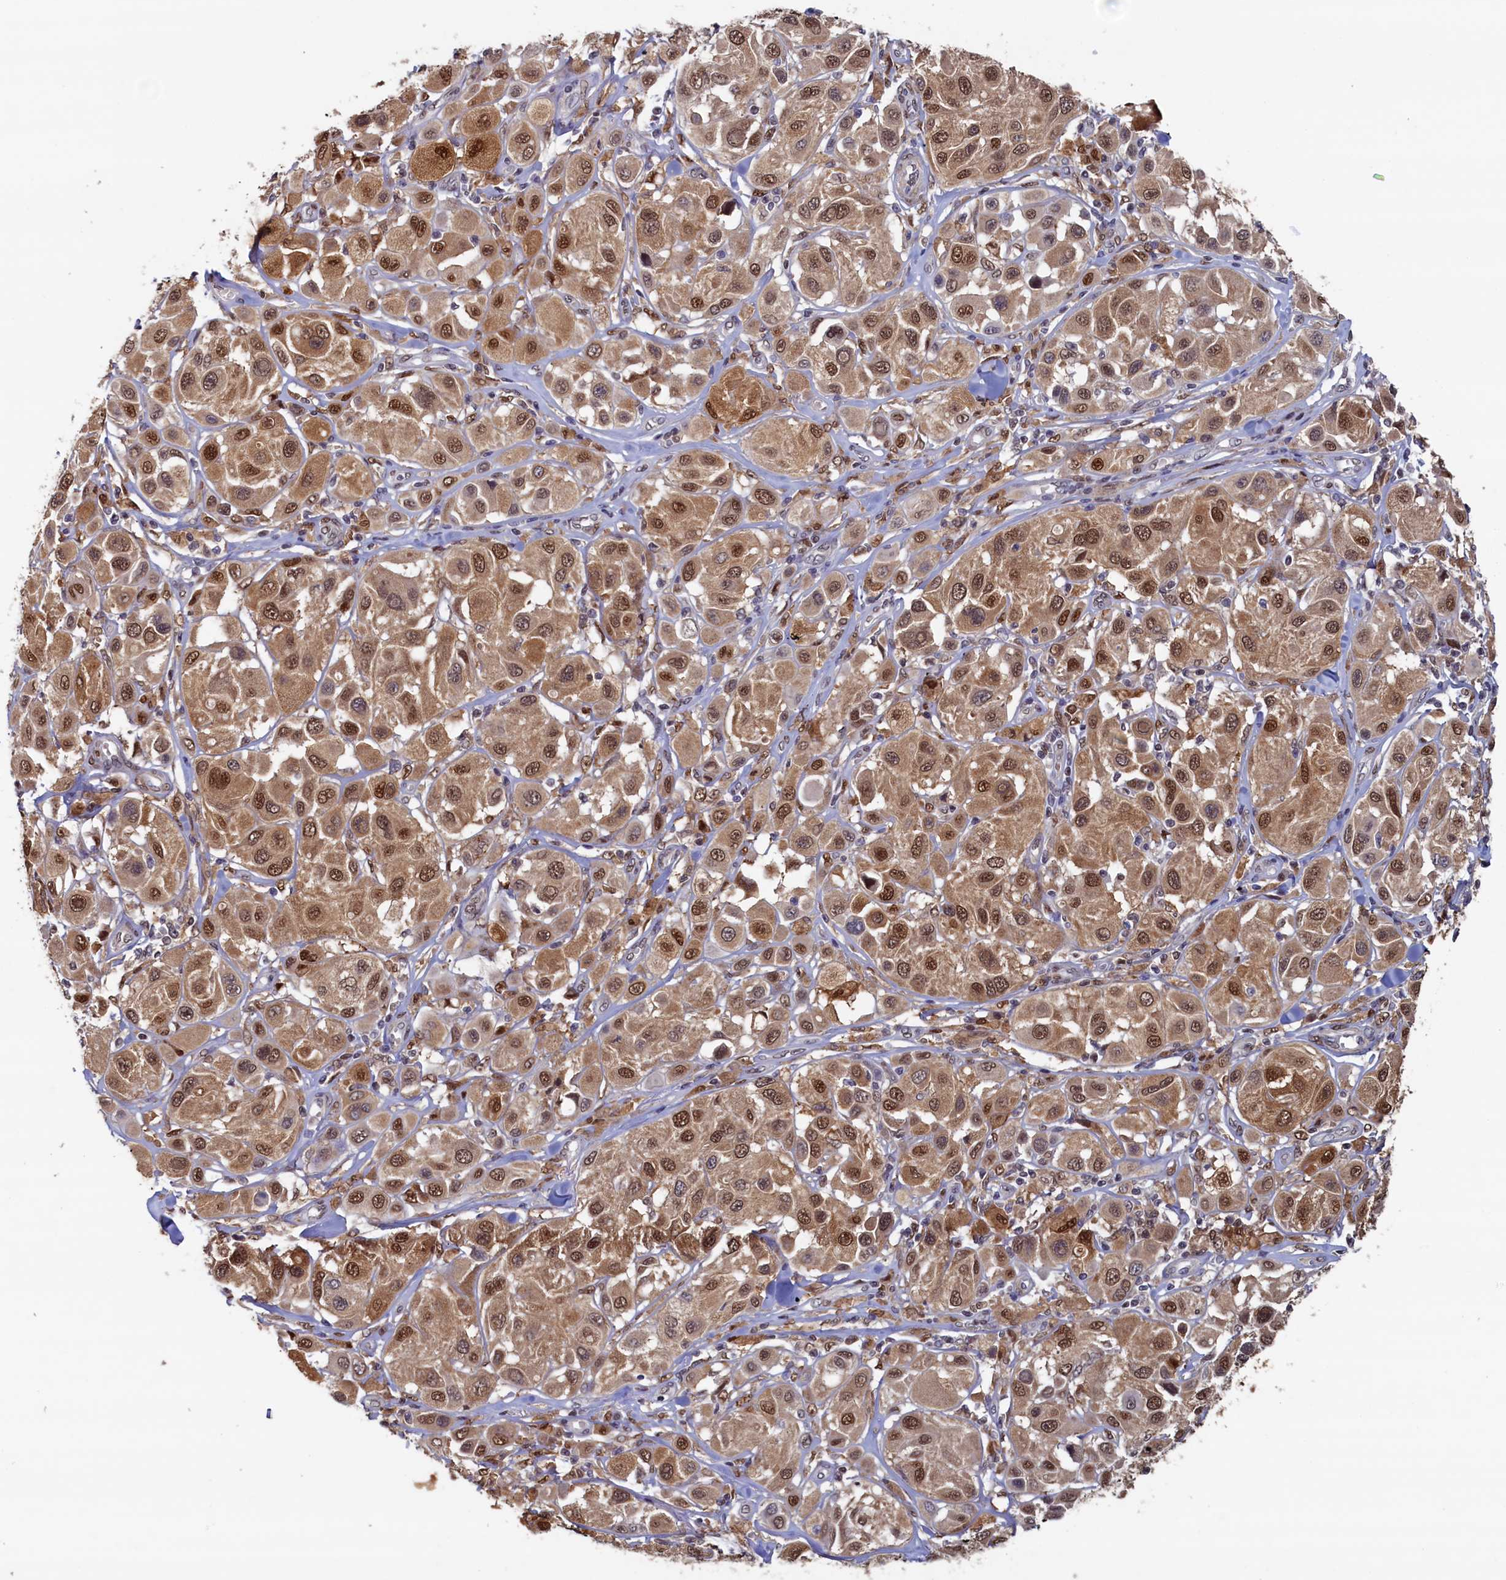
{"staining": {"intensity": "moderate", "quantity": ">75%", "location": "cytoplasmic/membranous,nuclear"}, "tissue": "melanoma", "cell_type": "Tumor cells", "image_type": "cancer", "snomed": [{"axis": "morphology", "description": "Malignant melanoma, Metastatic site"}, {"axis": "topography", "description": "Skin"}], "caption": "Immunohistochemical staining of malignant melanoma (metastatic site) exhibits moderate cytoplasmic/membranous and nuclear protein positivity in approximately >75% of tumor cells.", "gene": "AHCY", "patient": {"sex": "male", "age": 41}}